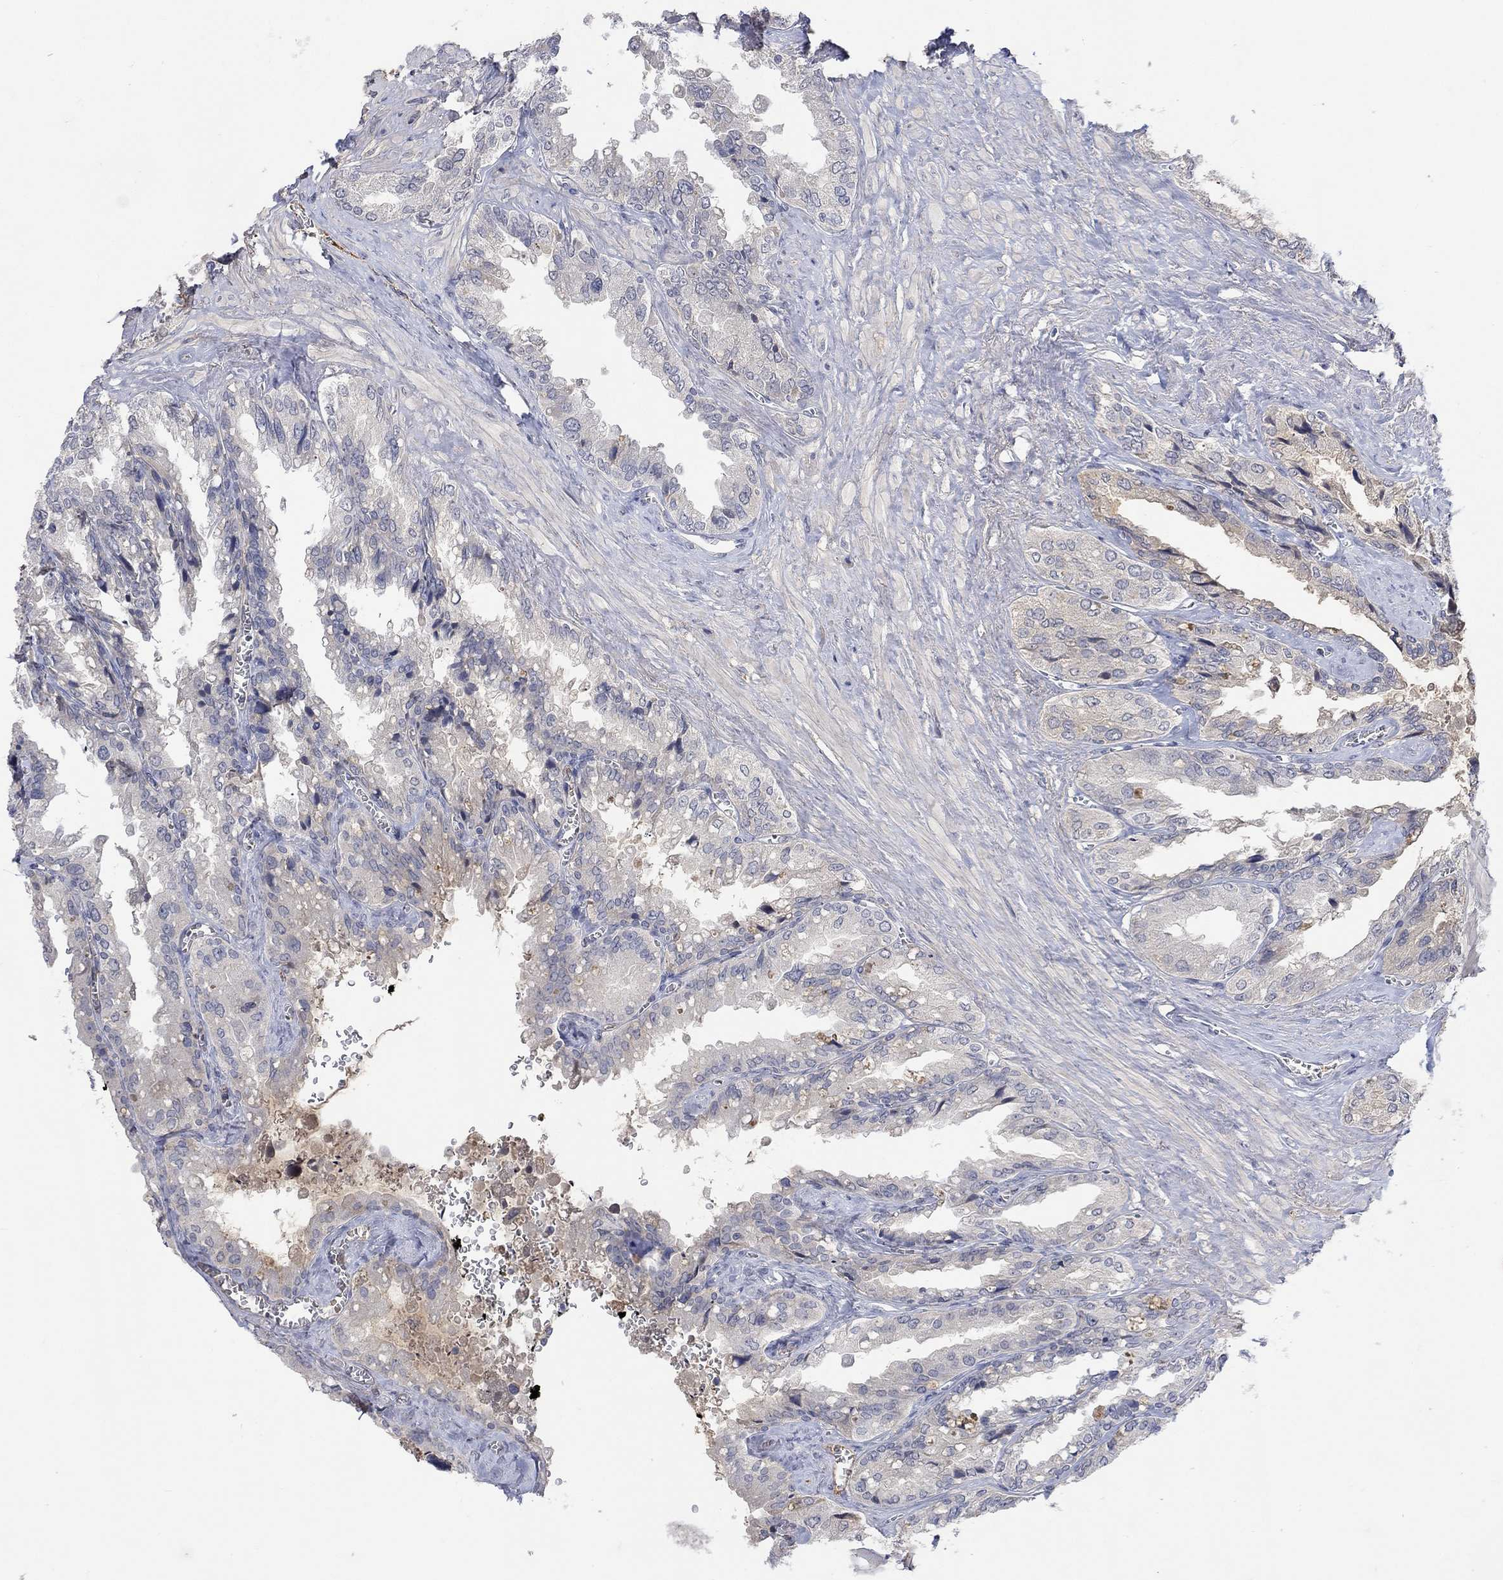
{"staining": {"intensity": "negative", "quantity": "none", "location": "none"}, "tissue": "seminal vesicle", "cell_type": "Glandular cells", "image_type": "normal", "snomed": [{"axis": "morphology", "description": "Normal tissue, NOS"}, {"axis": "topography", "description": "Seminal veicle"}], "caption": "This is an immunohistochemistry micrograph of unremarkable seminal vesicle. There is no expression in glandular cells.", "gene": "MSTN", "patient": {"sex": "male", "age": 67}}